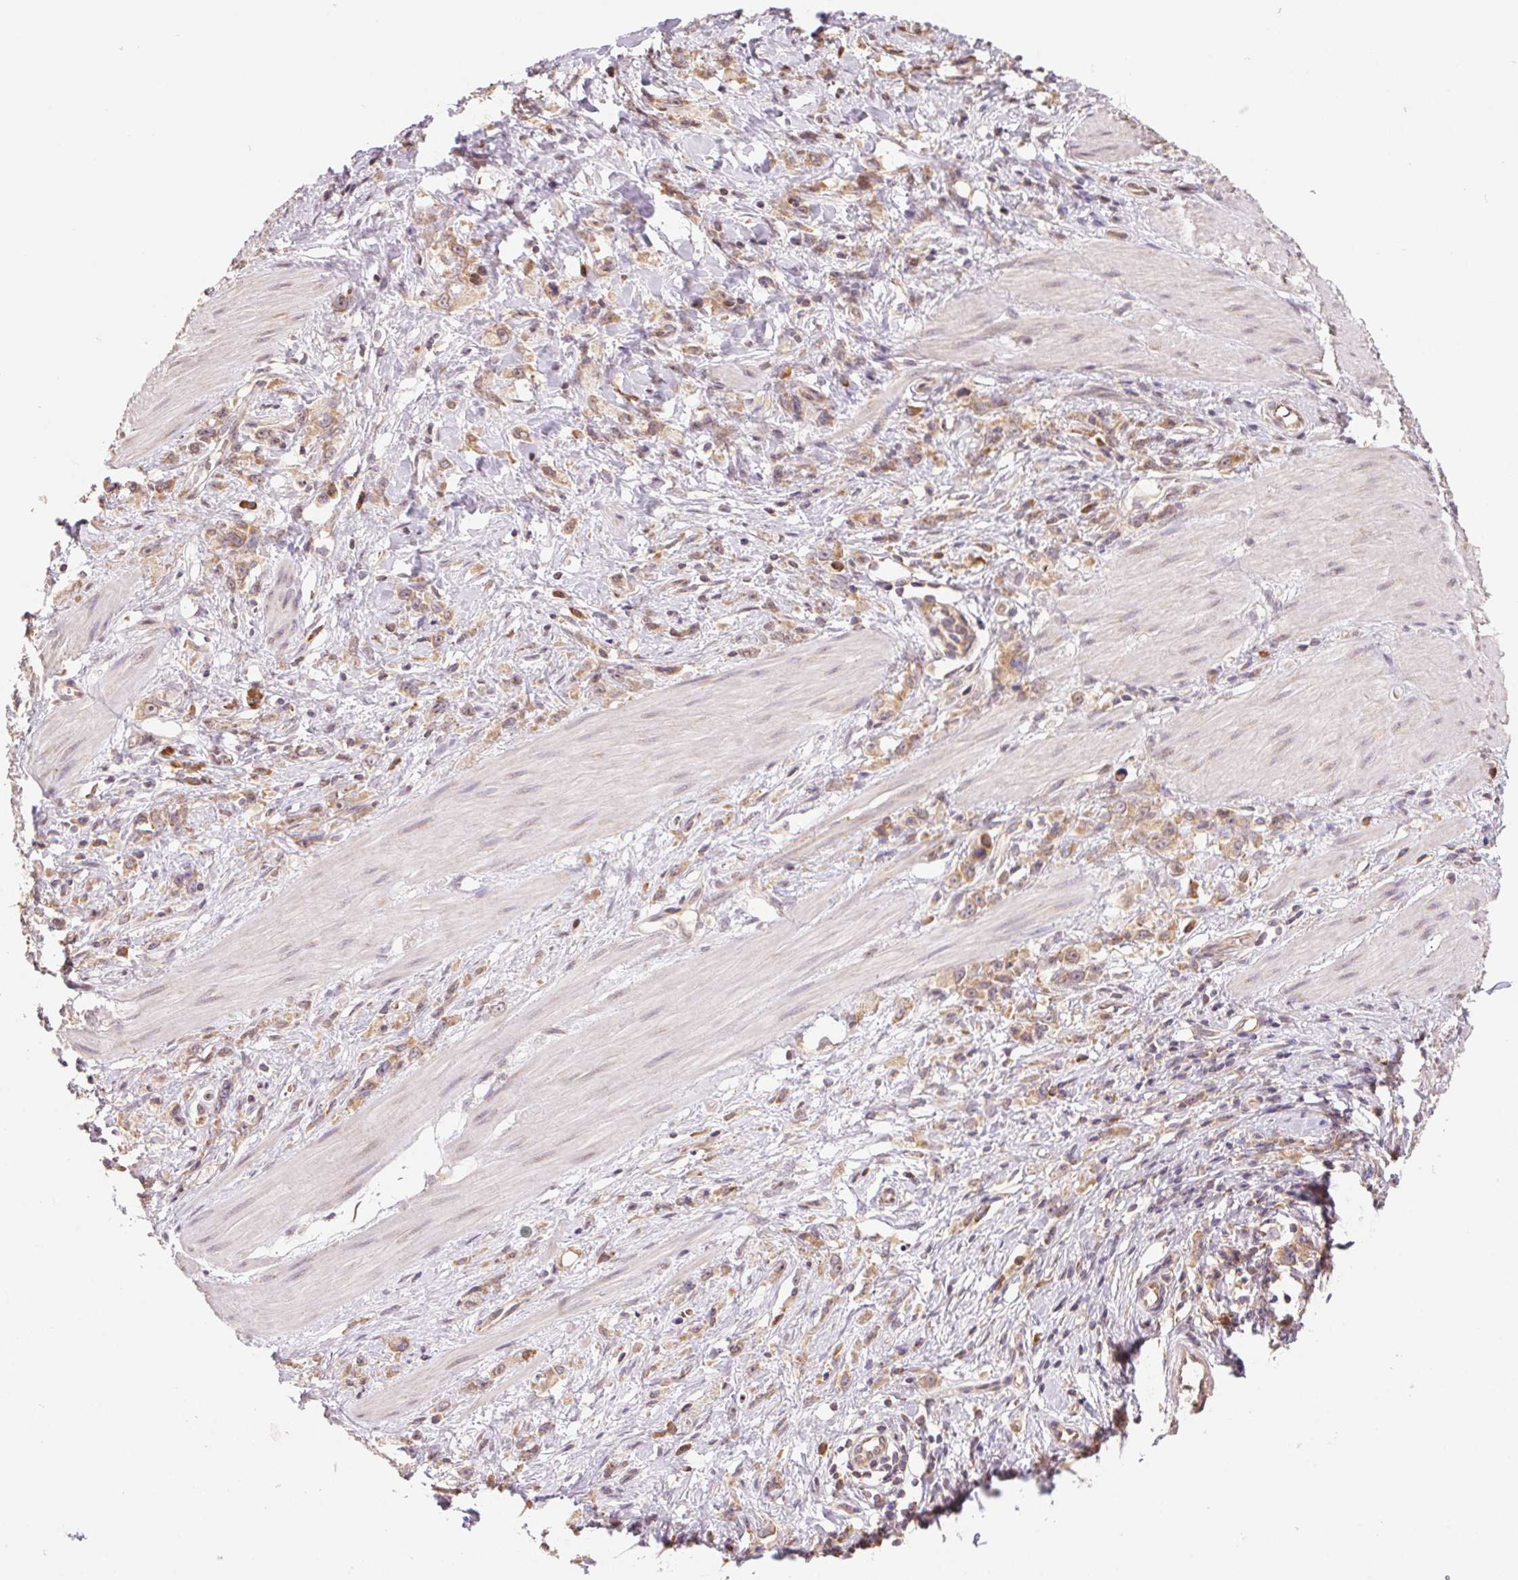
{"staining": {"intensity": "weak", "quantity": ">75%", "location": "cytoplasmic/membranous"}, "tissue": "stomach cancer", "cell_type": "Tumor cells", "image_type": "cancer", "snomed": [{"axis": "morphology", "description": "Adenocarcinoma, NOS"}, {"axis": "topography", "description": "Stomach"}], "caption": "Immunohistochemical staining of stomach cancer (adenocarcinoma) displays low levels of weak cytoplasmic/membranous expression in about >75% of tumor cells.", "gene": "RPL27A", "patient": {"sex": "male", "age": 47}}